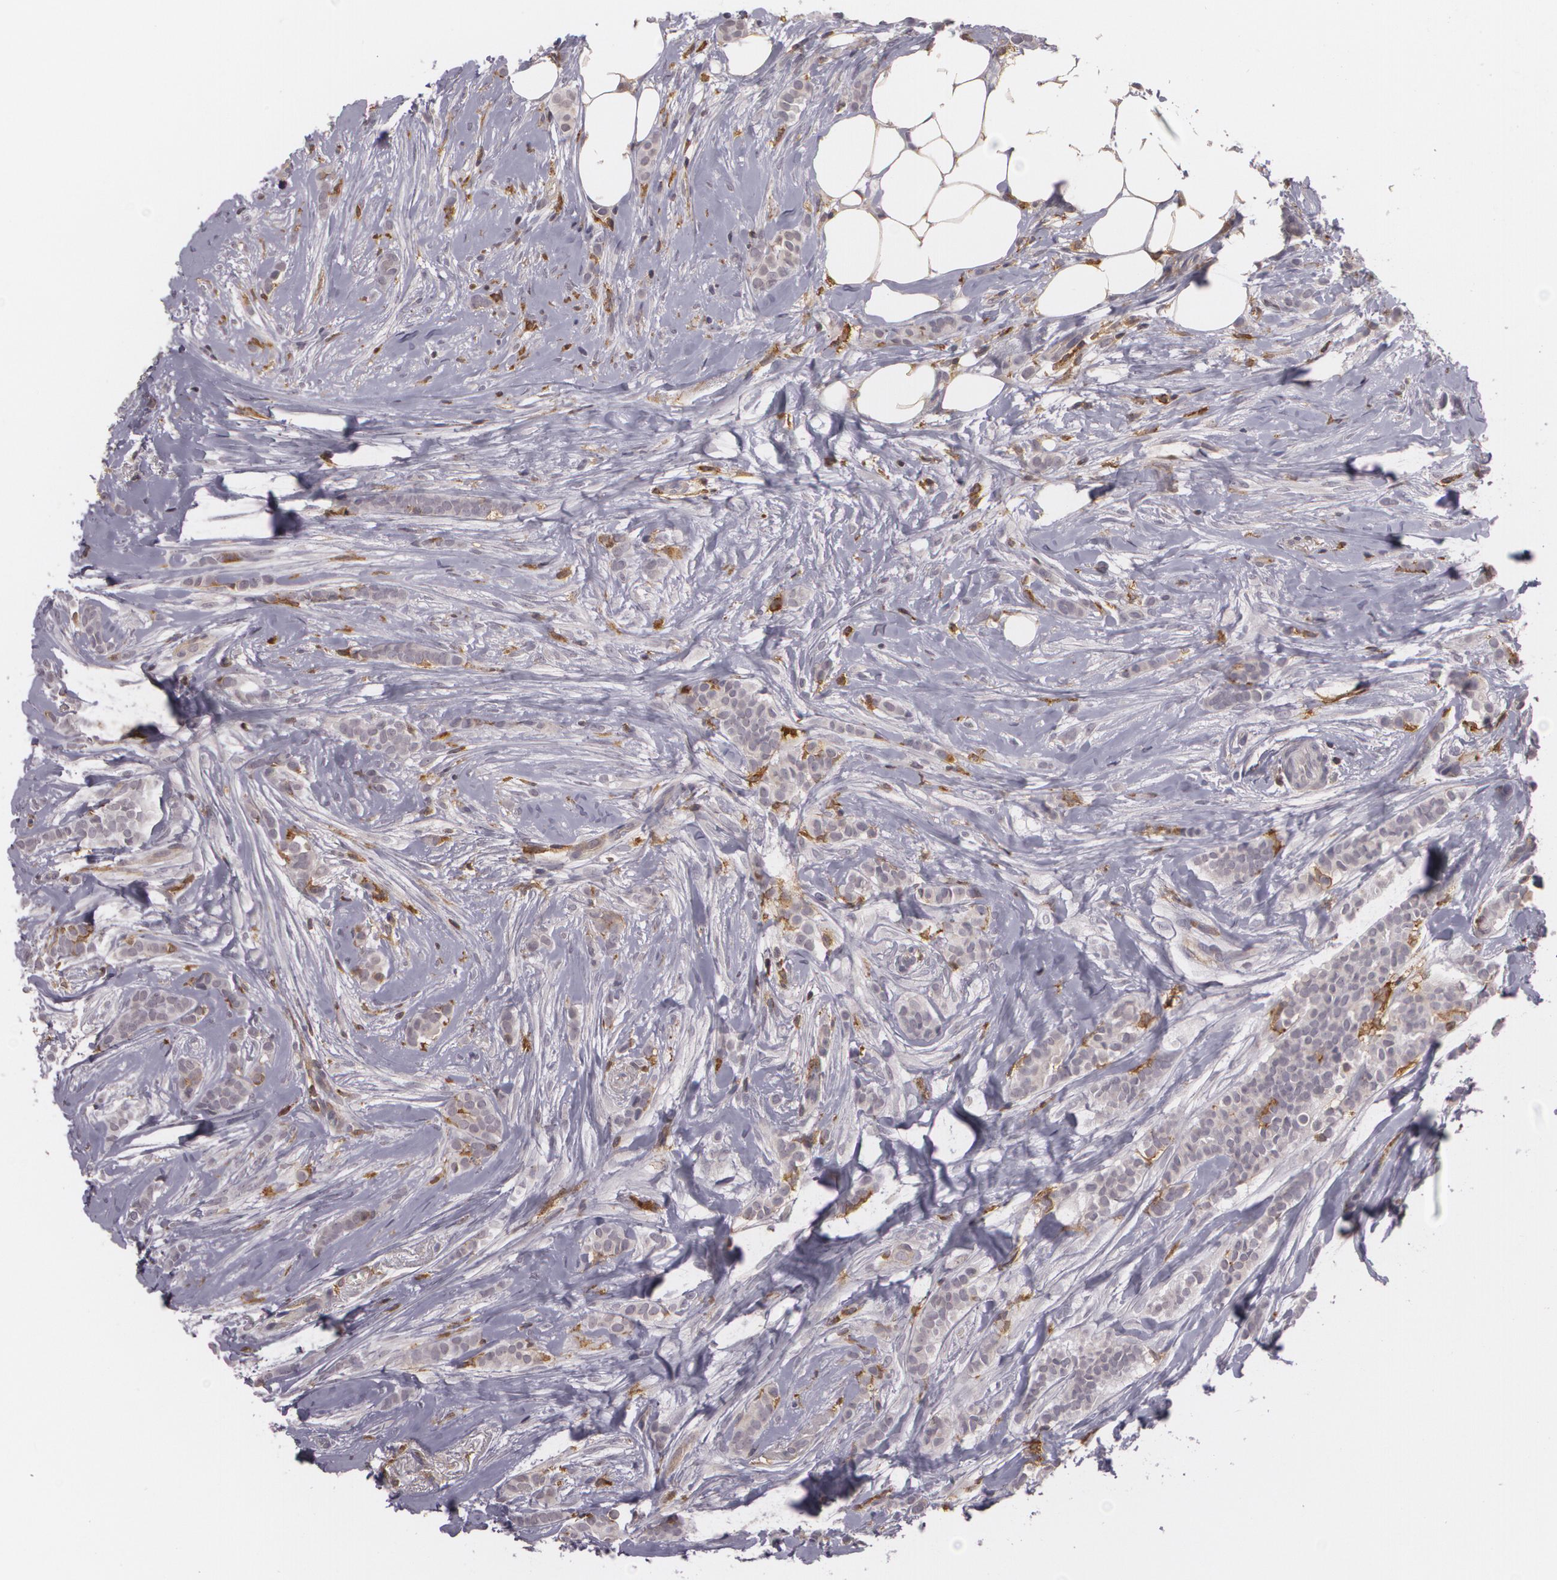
{"staining": {"intensity": "moderate", "quantity": ">75%", "location": "cytoplasmic/membranous"}, "tissue": "breast cancer", "cell_type": "Tumor cells", "image_type": "cancer", "snomed": [{"axis": "morphology", "description": "Lobular carcinoma"}, {"axis": "topography", "description": "Breast"}], "caption": "This image shows immunohistochemistry (IHC) staining of human lobular carcinoma (breast), with medium moderate cytoplasmic/membranous staining in approximately >75% of tumor cells.", "gene": "BIN1", "patient": {"sex": "female", "age": 56}}